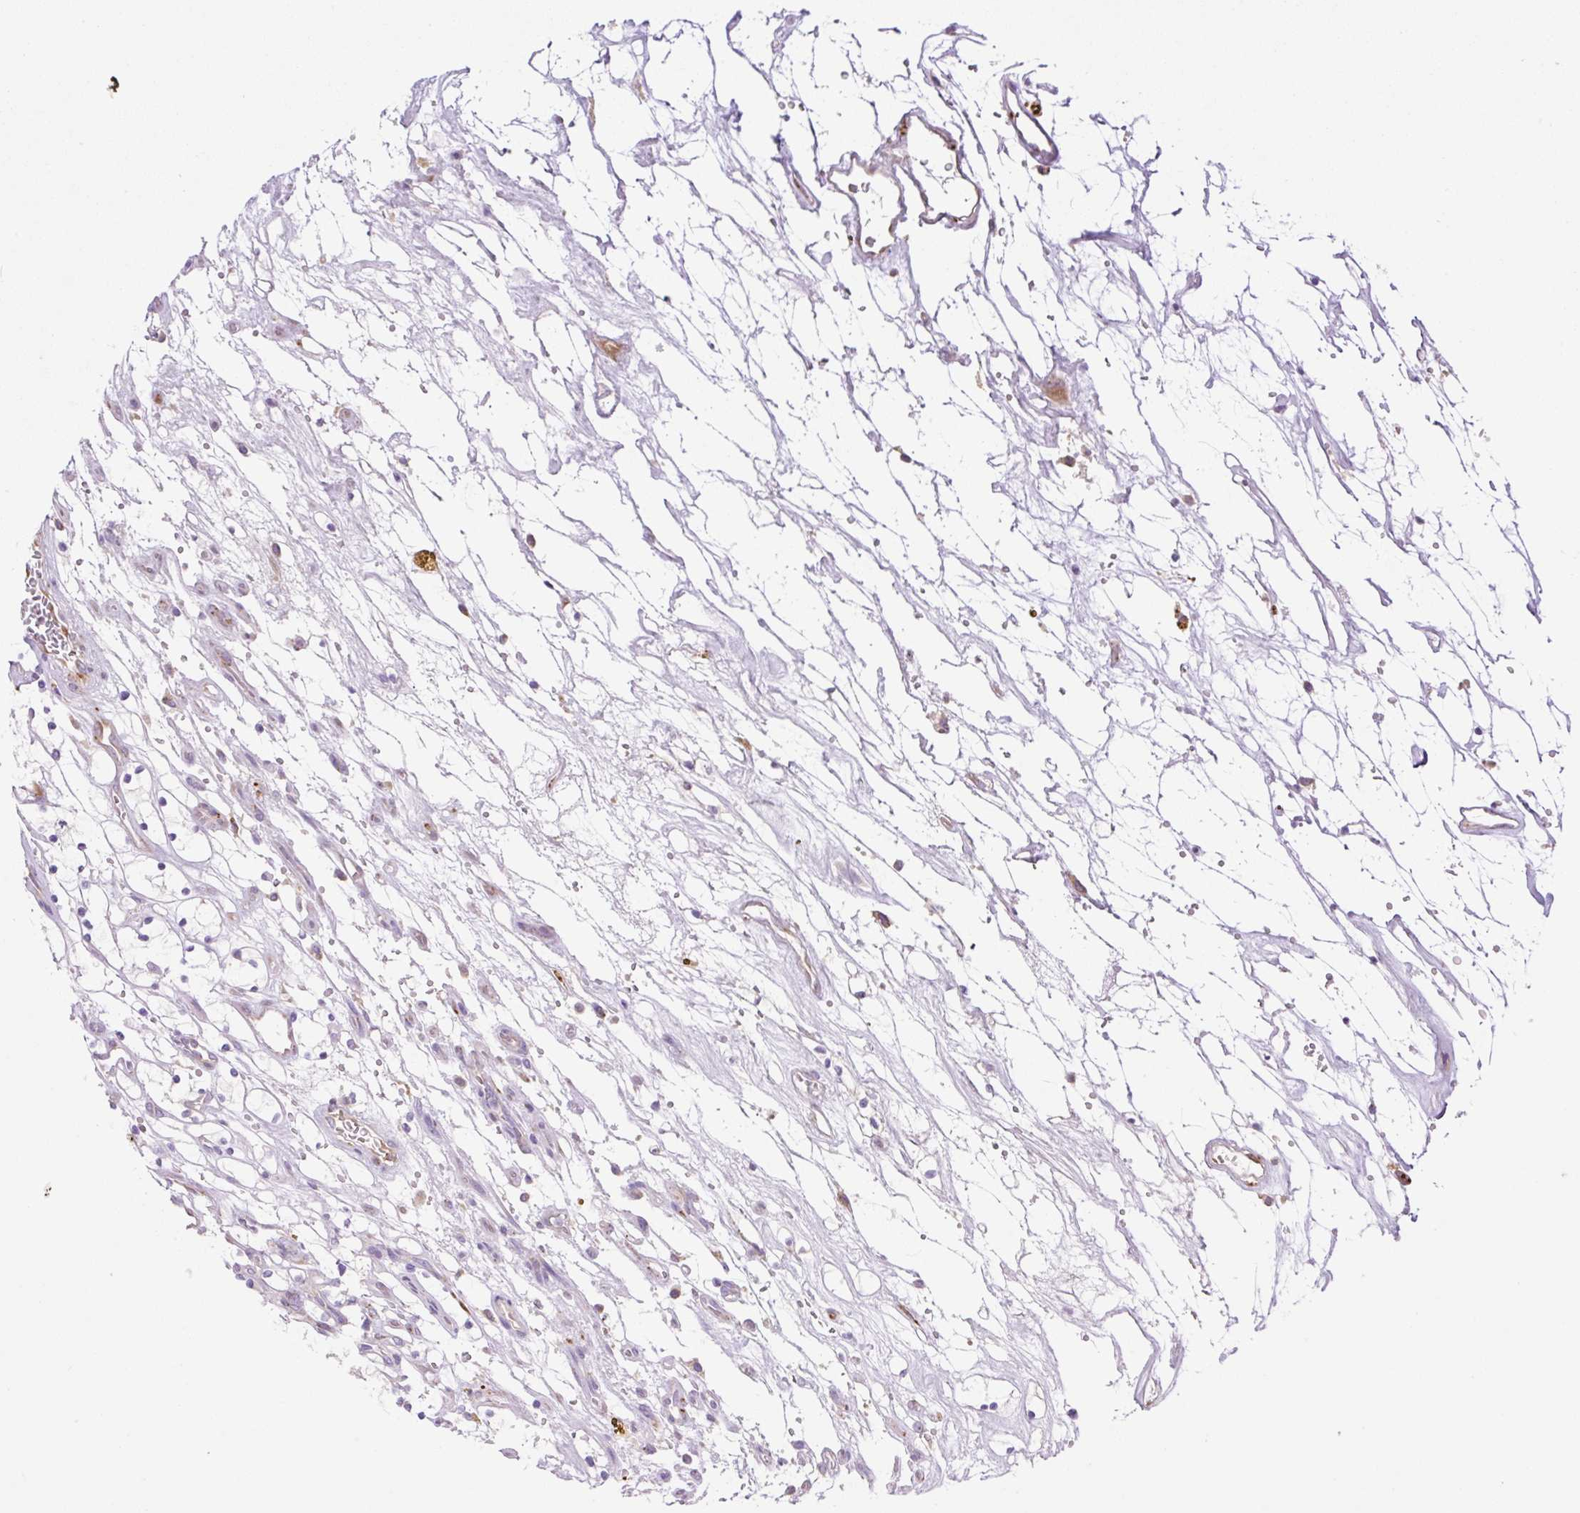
{"staining": {"intensity": "negative", "quantity": "none", "location": "none"}, "tissue": "renal cancer", "cell_type": "Tumor cells", "image_type": "cancer", "snomed": [{"axis": "morphology", "description": "Adenocarcinoma, NOS"}, {"axis": "topography", "description": "Kidney"}], "caption": "Tumor cells are negative for brown protein staining in renal cancer.", "gene": "POFUT1", "patient": {"sex": "female", "age": 69}}